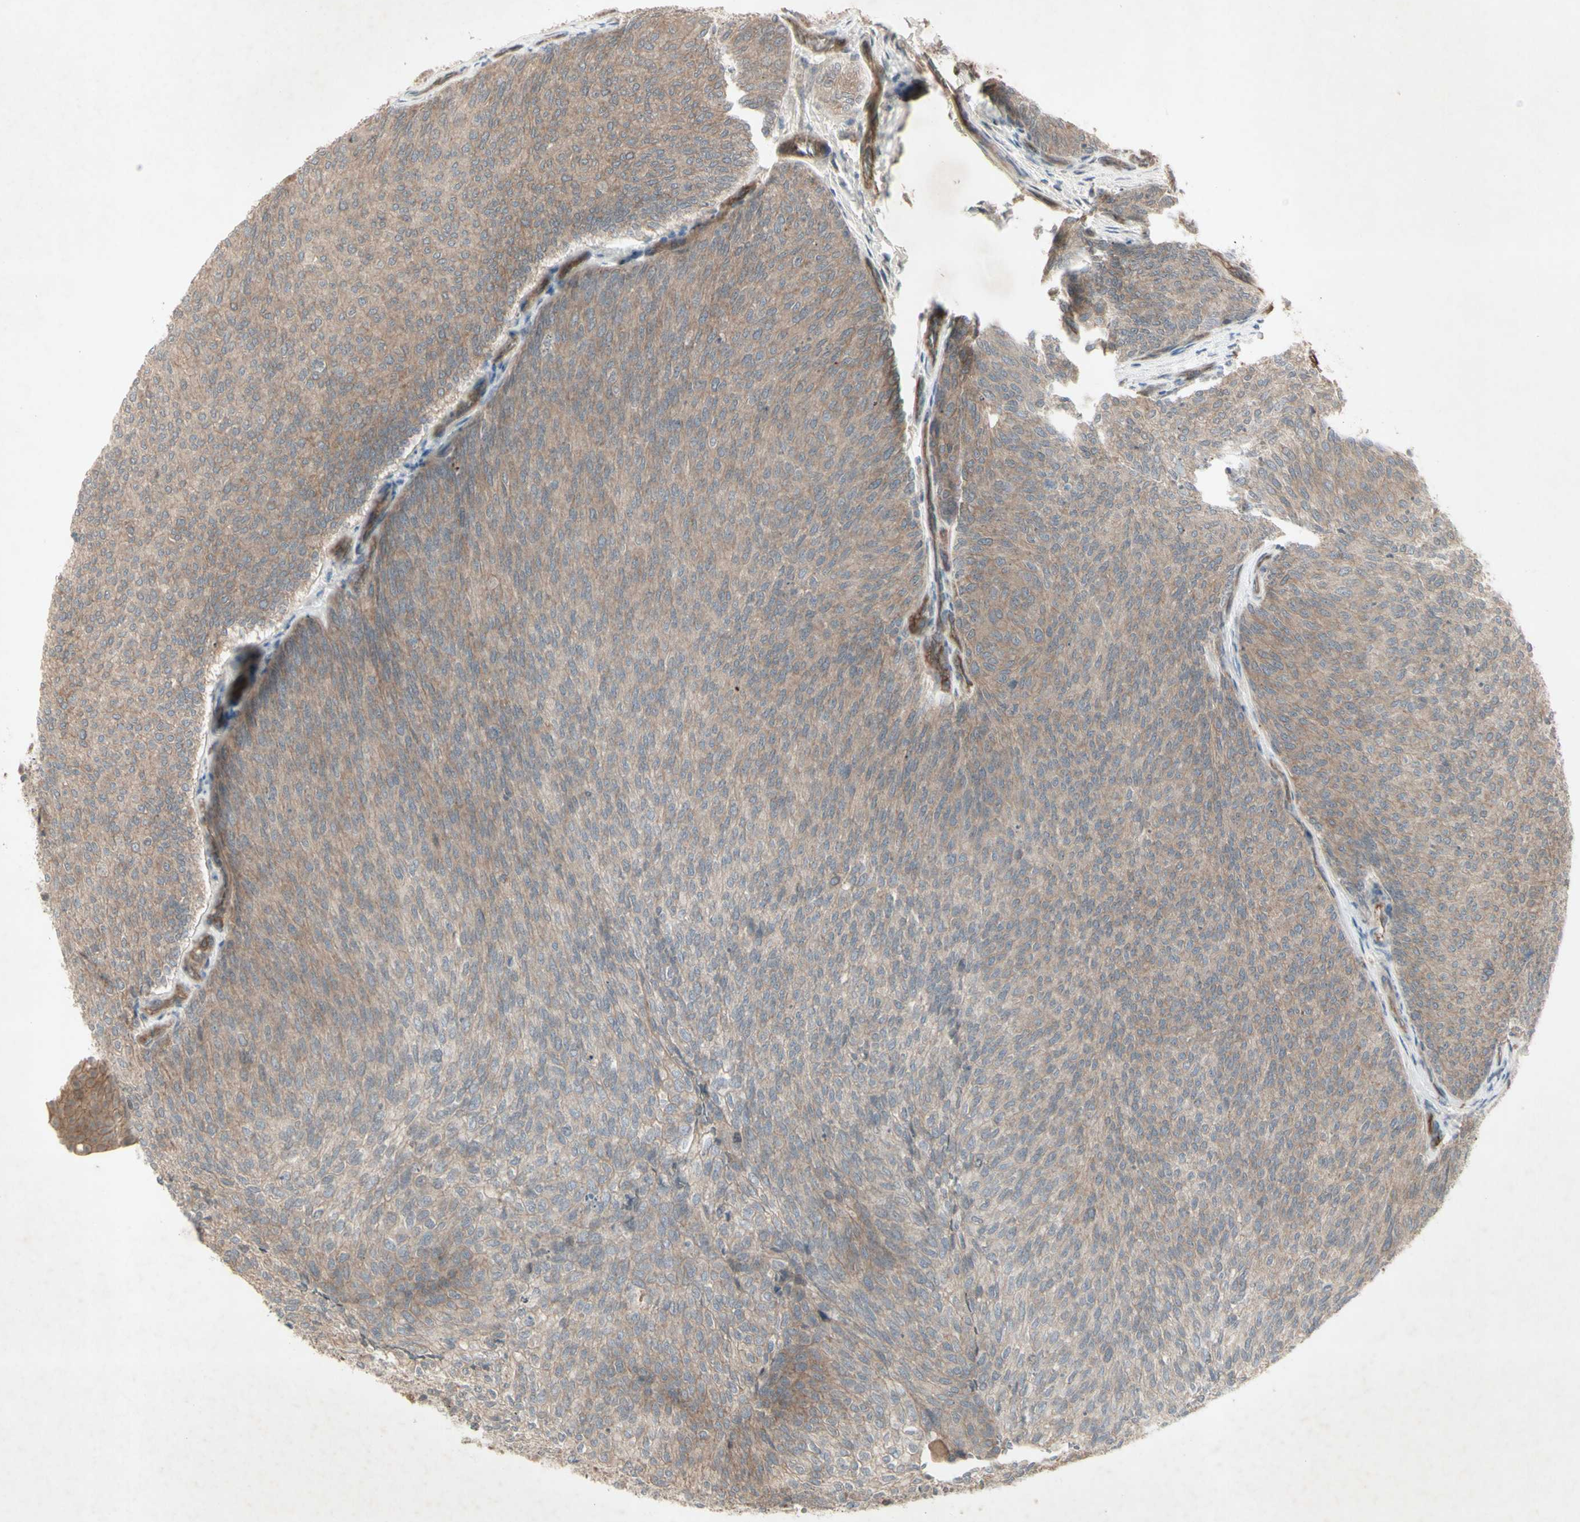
{"staining": {"intensity": "weak", "quantity": ">75%", "location": "cytoplasmic/membranous"}, "tissue": "urothelial cancer", "cell_type": "Tumor cells", "image_type": "cancer", "snomed": [{"axis": "morphology", "description": "Urothelial carcinoma, Low grade"}, {"axis": "topography", "description": "Urinary bladder"}], "caption": "Urothelial cancer tissue reveals weak cytoplasmic/membranous staining in approximately >75% of tumor cells", "gene": "JAG1", "patient": {"sex": "female", "age": 79}}